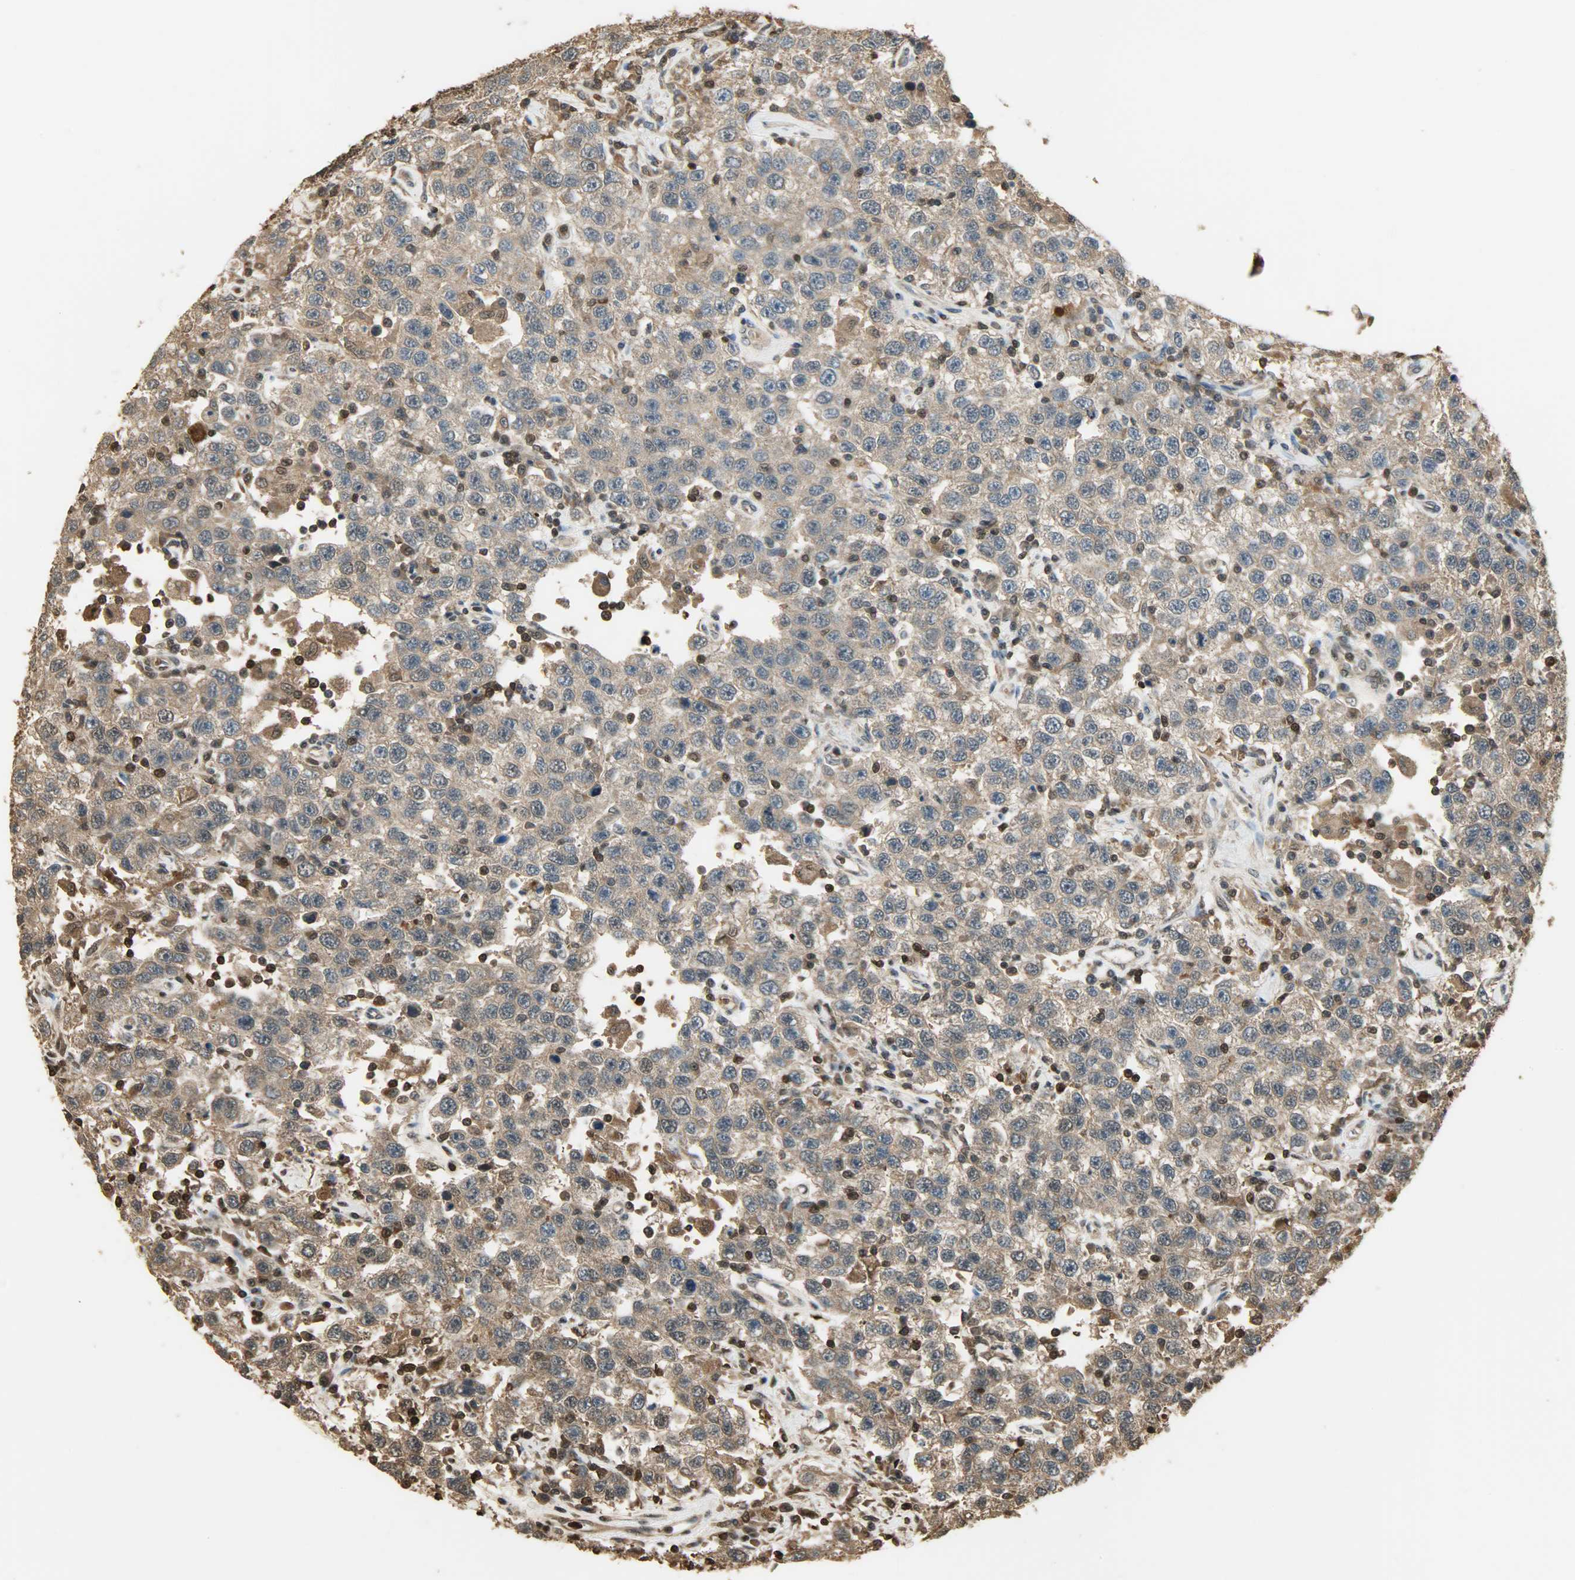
{"staining": {"intensity": "moderate", "quantity": ">75%", "location": "cytoplasmic/membranous,nuclear"}, "tissue": "testis cancer", "cell_type": "Tumor cells", "image_type": "cancer", "snomed": [{"axis": "morphology", "description": "Seminoma, NOS"}, {"axis": "topography", "description": "Testis"}], "caption": "DAB (3,3'-diaminobenzidine) immunohistochemical staining of testis seminoma displays moderate cytoplasmic/membranous and nuclear protein staining in about >75% of tumor cells. The protein is shown in brown color, while the nuclei are stained blue.", "gene": "YWHAZ", "patient": {"sex": "male", "age": 41}}